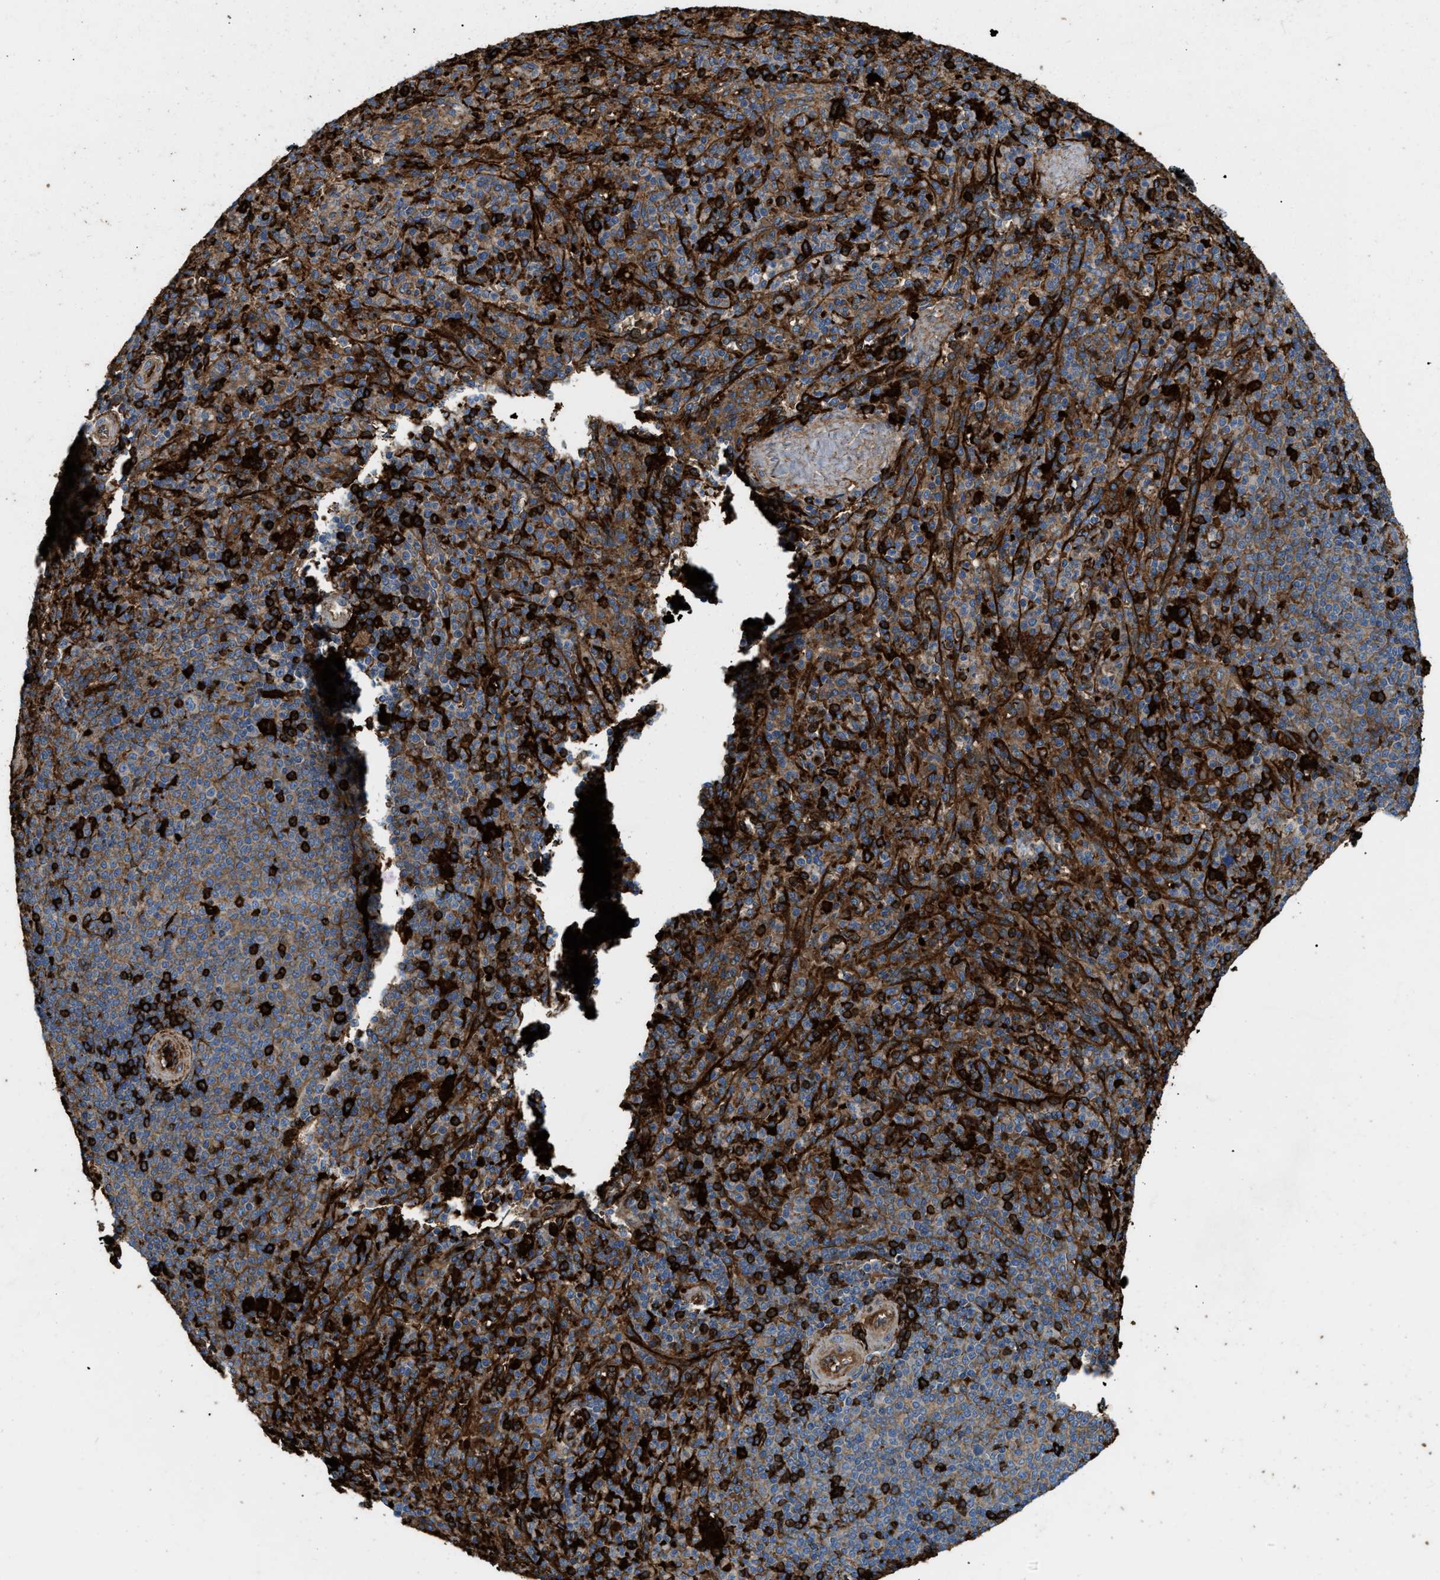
{"staining": {"intensity": "strong", "quantity": ">75%", "location": "cytoplasmic/membranous"}, "tissue": "spleen", "cell_type": "Cells in red pulp", "image_type": "normal", "snomed": [{"axis": "morphology", "description": "Normal tissue, NOS"}, {"axis": "topography", "description": "Spleen"}], "caption": "Spleen stained with DAB IHC reveals high levels of strong cytoplasmic/membranous expression in about >75% of cells in red pulp. Nuclei are stained in blue.", "gene": "ERC1", "patient": {"sex": "male", "age": 36}}